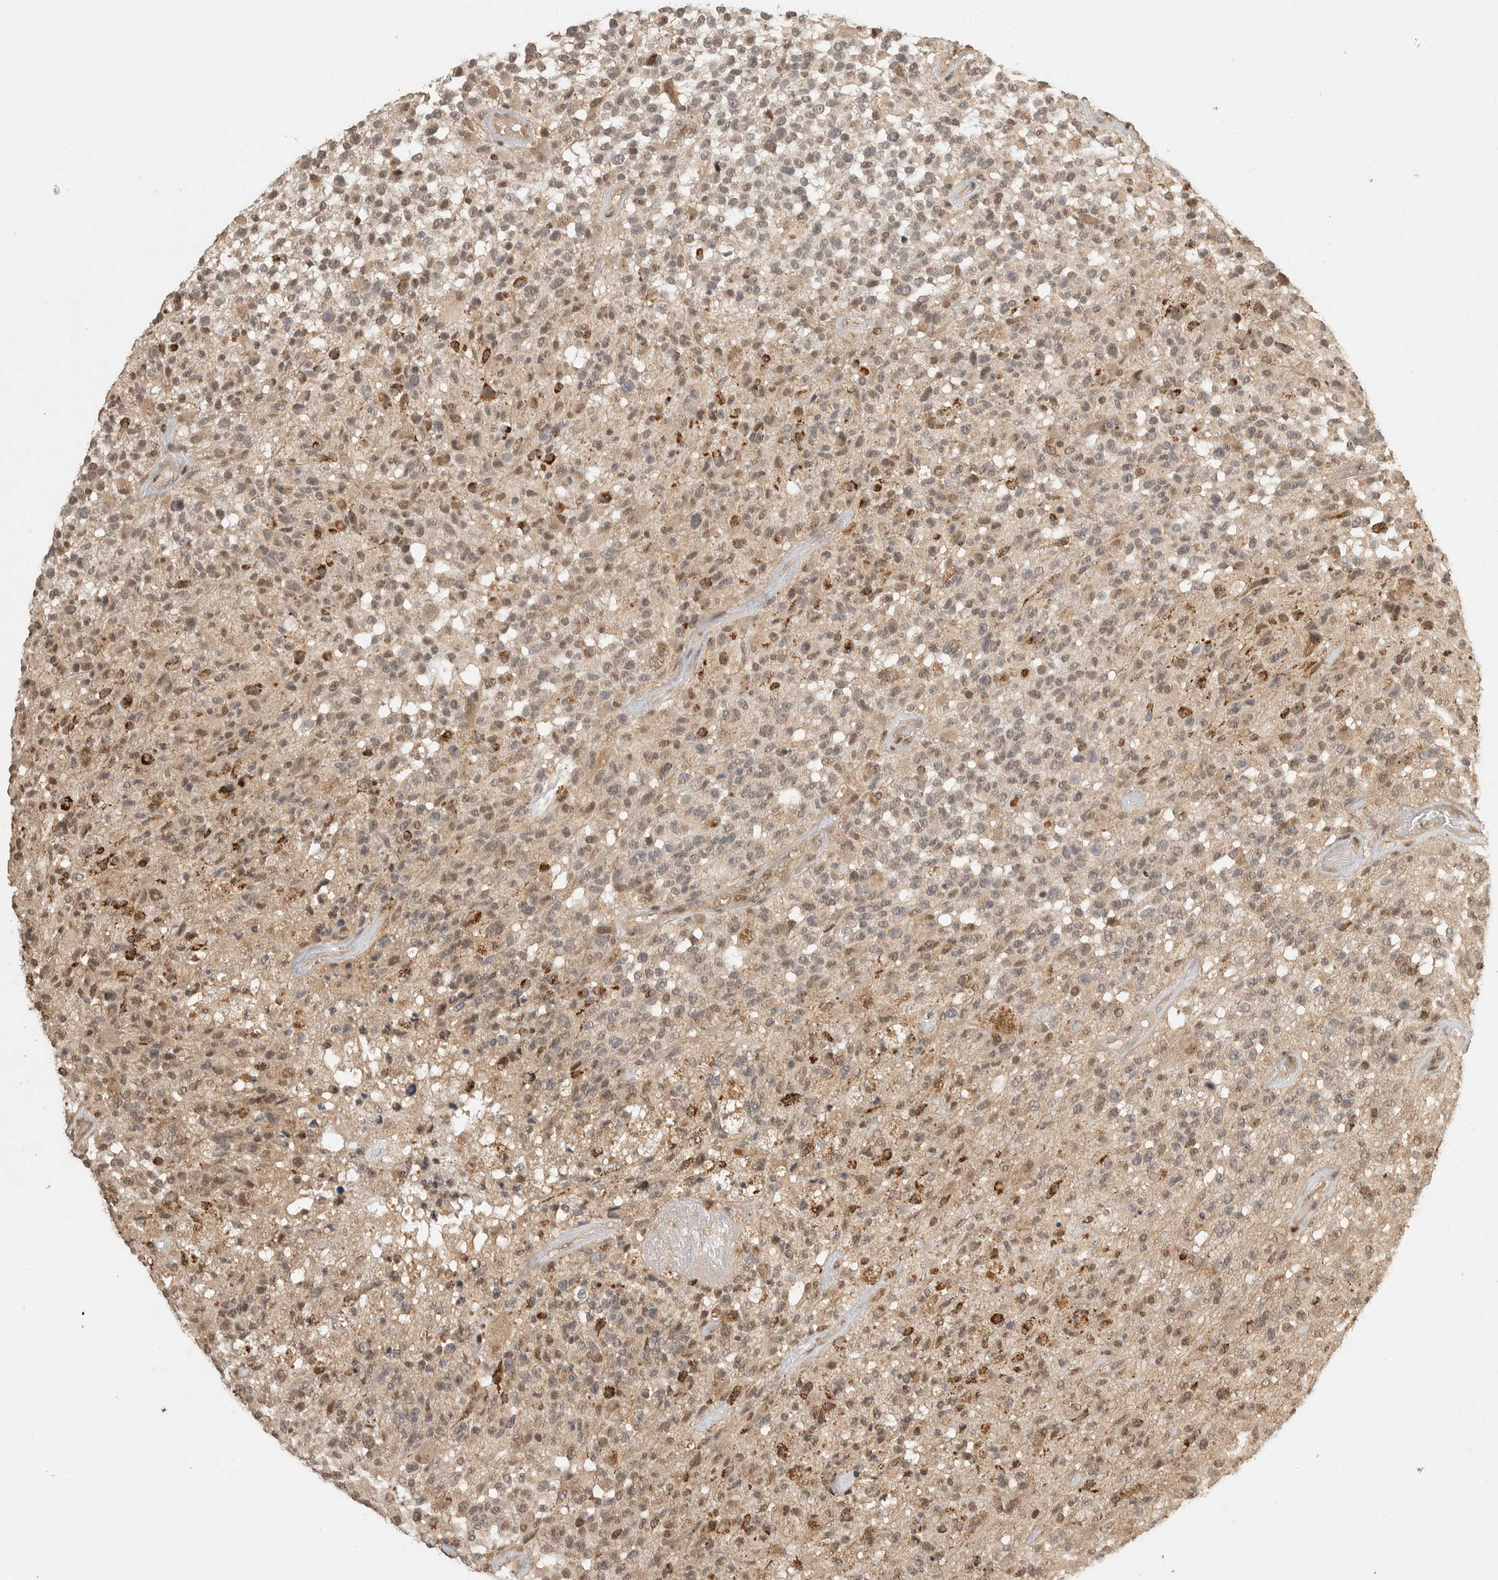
{"staining": {"intensity": "moderate", "quantity": "25%-75%", "location": "cytoplasmic/membranous,nuclear"}, "tissue": "glioma", "cell_type": "Tumor cells", "image_type": "cancer", "snomed": [{"axis": "morphology", "description": "Glioma, malignant, High grade"}, {"axis": "morphology", "description": "Glioblastoma, NOS"}, {"axis": "topography", "description": "Brain"}], "caption": "Protein expression analysis of glioblastoma demonstrates moderate cytoplasmic/membranous and nuclear expression in about 25%-75% of tumor cells.", "gene": "DFFA", "patient": {"sex": "male", "age": 60}}